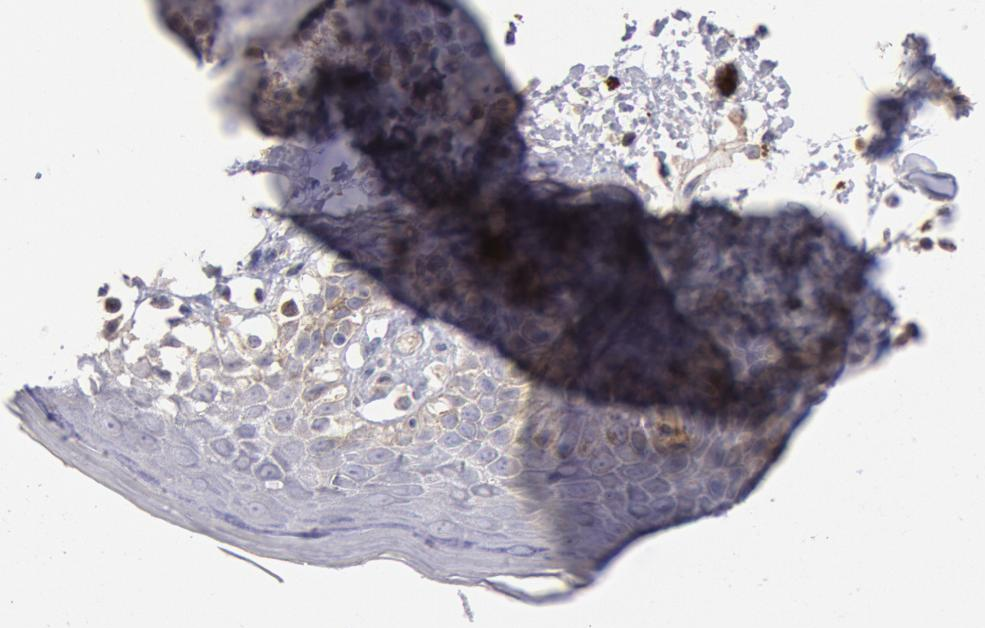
{"staining": {"intensity": "weak", "quantity": "25%-75%", "location": "cytoplasmic/membranous"}, "tissue": "skin", "cell_type": "Epidermal cells", "image_type": "normal", "snomed": [{"axis": "morphology", "description": "Normal tissue, NOS"}, {"axis": "topography", "description": "Anal"}], "caption": "Skin stained for a protein (brown) reveals weak cytoplasmic/membranous positive positivity in about 25%-75% of epidermal cells.", "gene": "TMED8", "patient": {"sex": "female", "age": 78}}